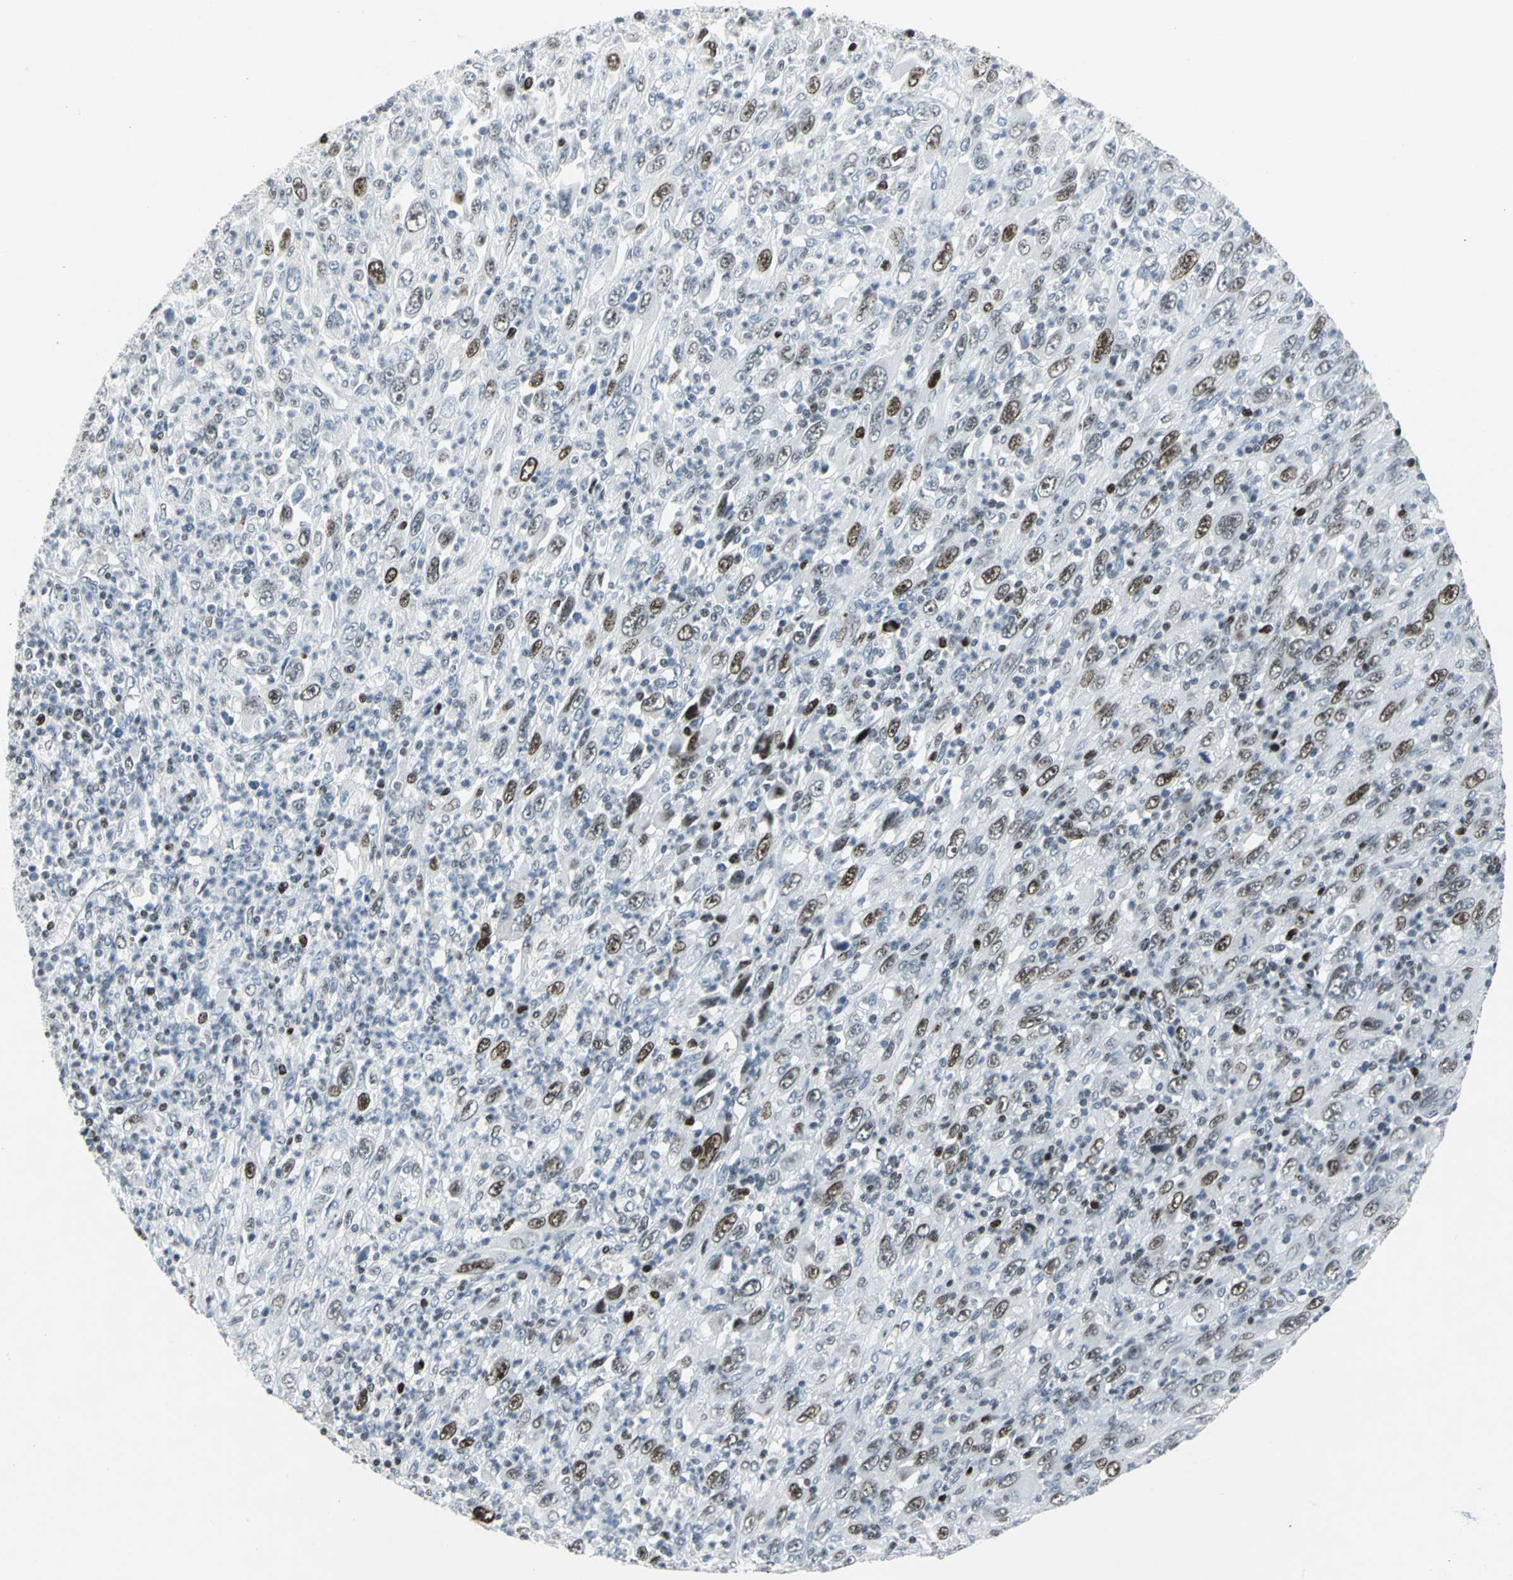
{"staining": {"intensity": "moderate", "quantity": "25%-75%", "location": "nuclear"}, "tissue": "melanoma", "cell_type": "Tumor cells", "image_type": "cancer", "snomed": [{"axis": "morphology", "description": "Malignant melanoma, Metastatic site"}, {"axis": "topography", "description": "Skin"}], "caption": "Immunohistochemistry (IHC) (DAB (3,3'-diaminobenzidine)) staining of melanoma demonstrates moderate nuclear protein expression in approximately 25%-75% of tumor cells. The protein is stained brown, and the nuclei are stained in blue (DAB (3,3'-diaminobenzidine) IHC with brightfield microscopy, high magnification).", "gene": "RPA1", "patient": {"sex": "female", "age": 56}}